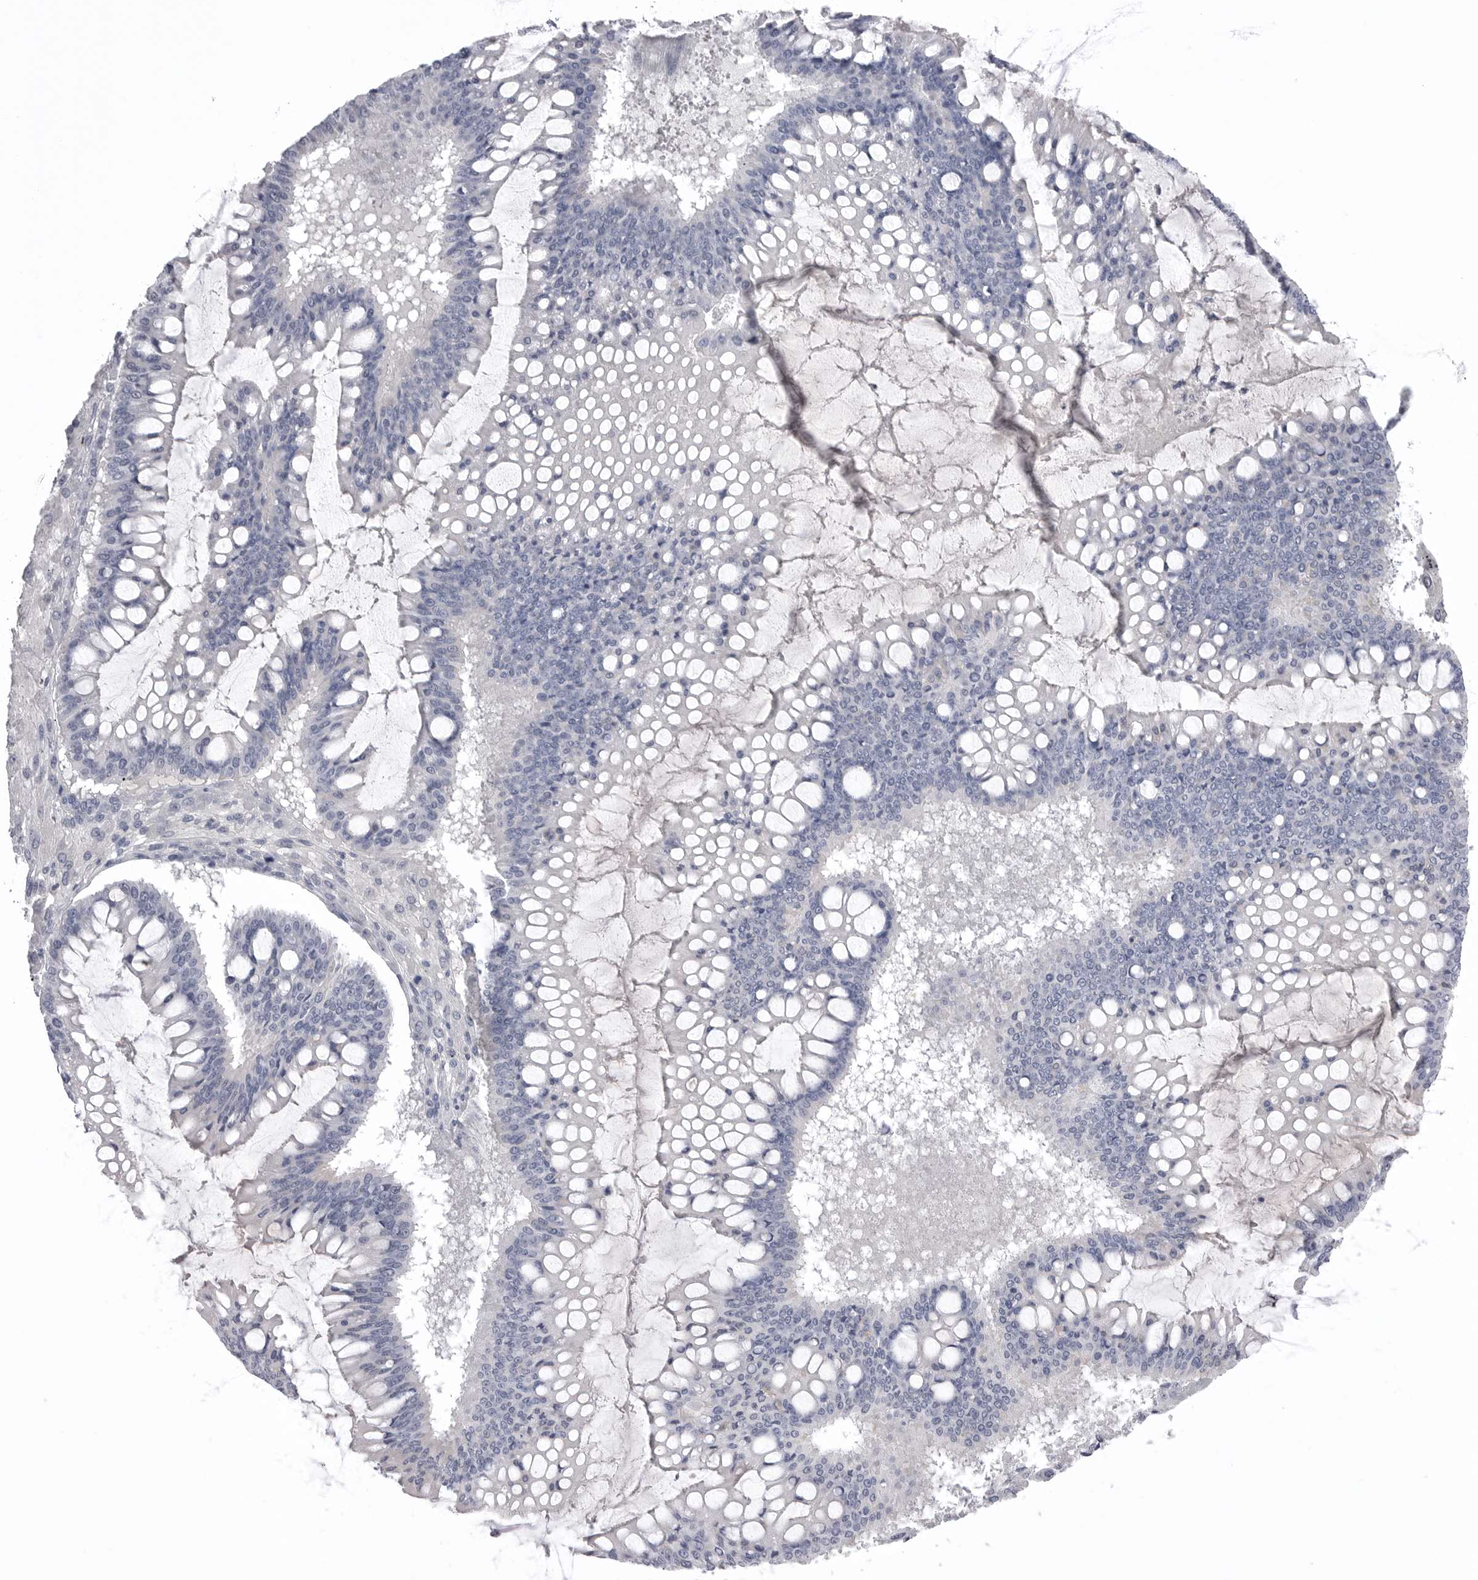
{"staining": {"intensity": "negative", "quantity": "none", "location": "none"}, "tissue": "ovarian cancer", "cell_type": "Tumor cells", "image_type": "cancer", "snomed": [{"axis": "morphology", "description": "Cystadenocarcinoma, mucinous, NOS"}, {"axis": "topography", "description": "Ovary"}], "caption": "Micrograph shows no significant protein expression in tumor cells of mucinous cystadenocarcinoma (ovarian).", "gene": "DLGAP3", "patient": {"sex": "female", "age": 73}}